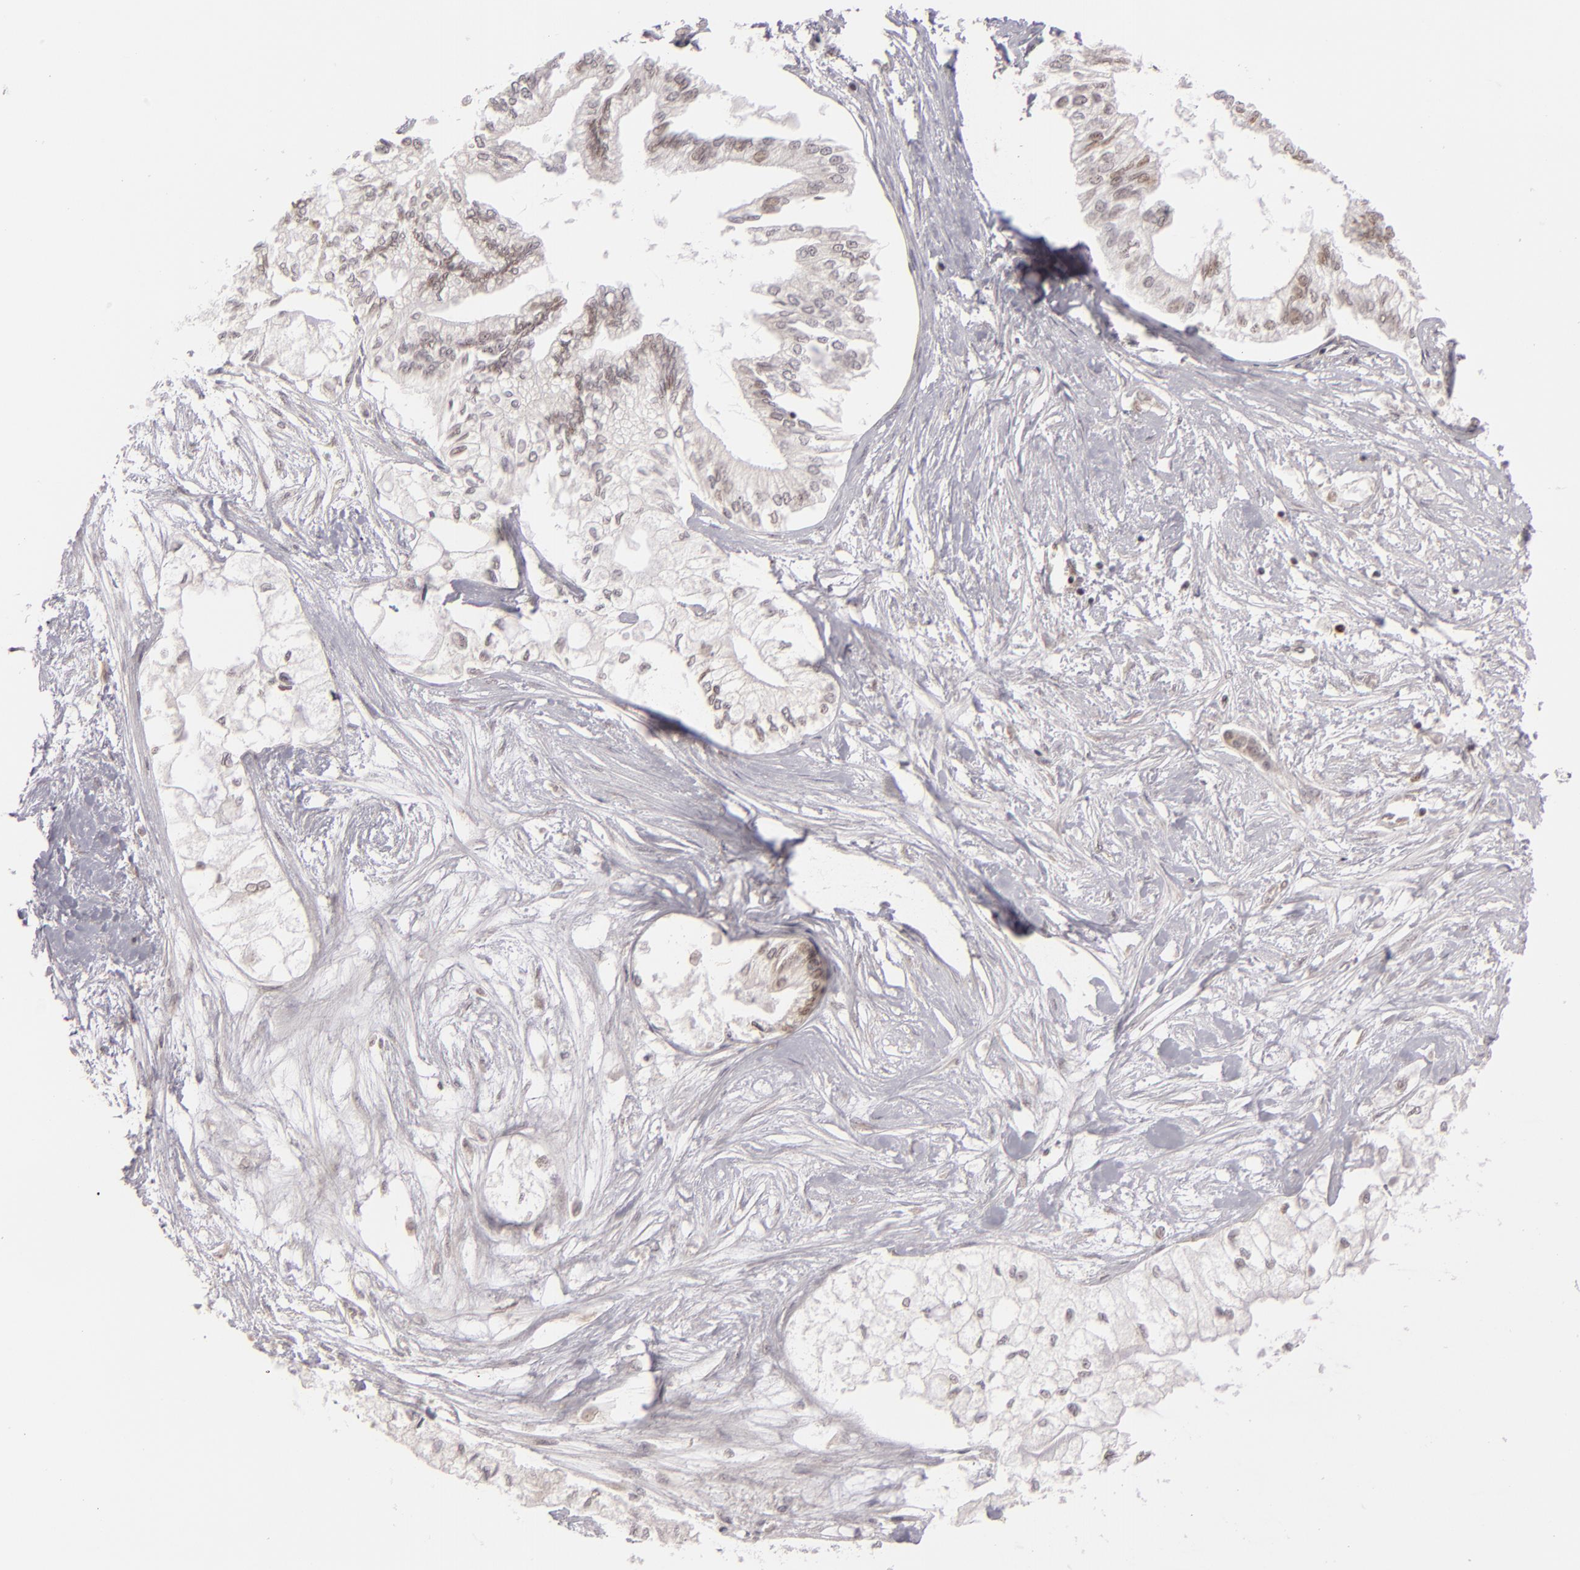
{"staining": {"intensity": "moderate", "quantity": "25%-75%", "location": "nuclear"}, "tissue": "pancreatic cancer", "cell_type": "Tumor cells", "image_type": "cancer", "snomed": [{"axis": "morphology", "description": "Adenocarcinoma, NOS"}, {"axis": "topography", "description": "Pancreas"}], "caption": "Brown immunohistochemical staining in pancreatic adenocarcinoma exhibits moderate nuclear positivity in approximately 25%-75% of tumor cells. Using DAB (3,3'-diaminobenzidine) (brown) and hematoxylin (blue) stains, captured at high magnification using brightfield microscopy.", "gene": "DAXX", "patient": {"sex": "male", "age": 79}}